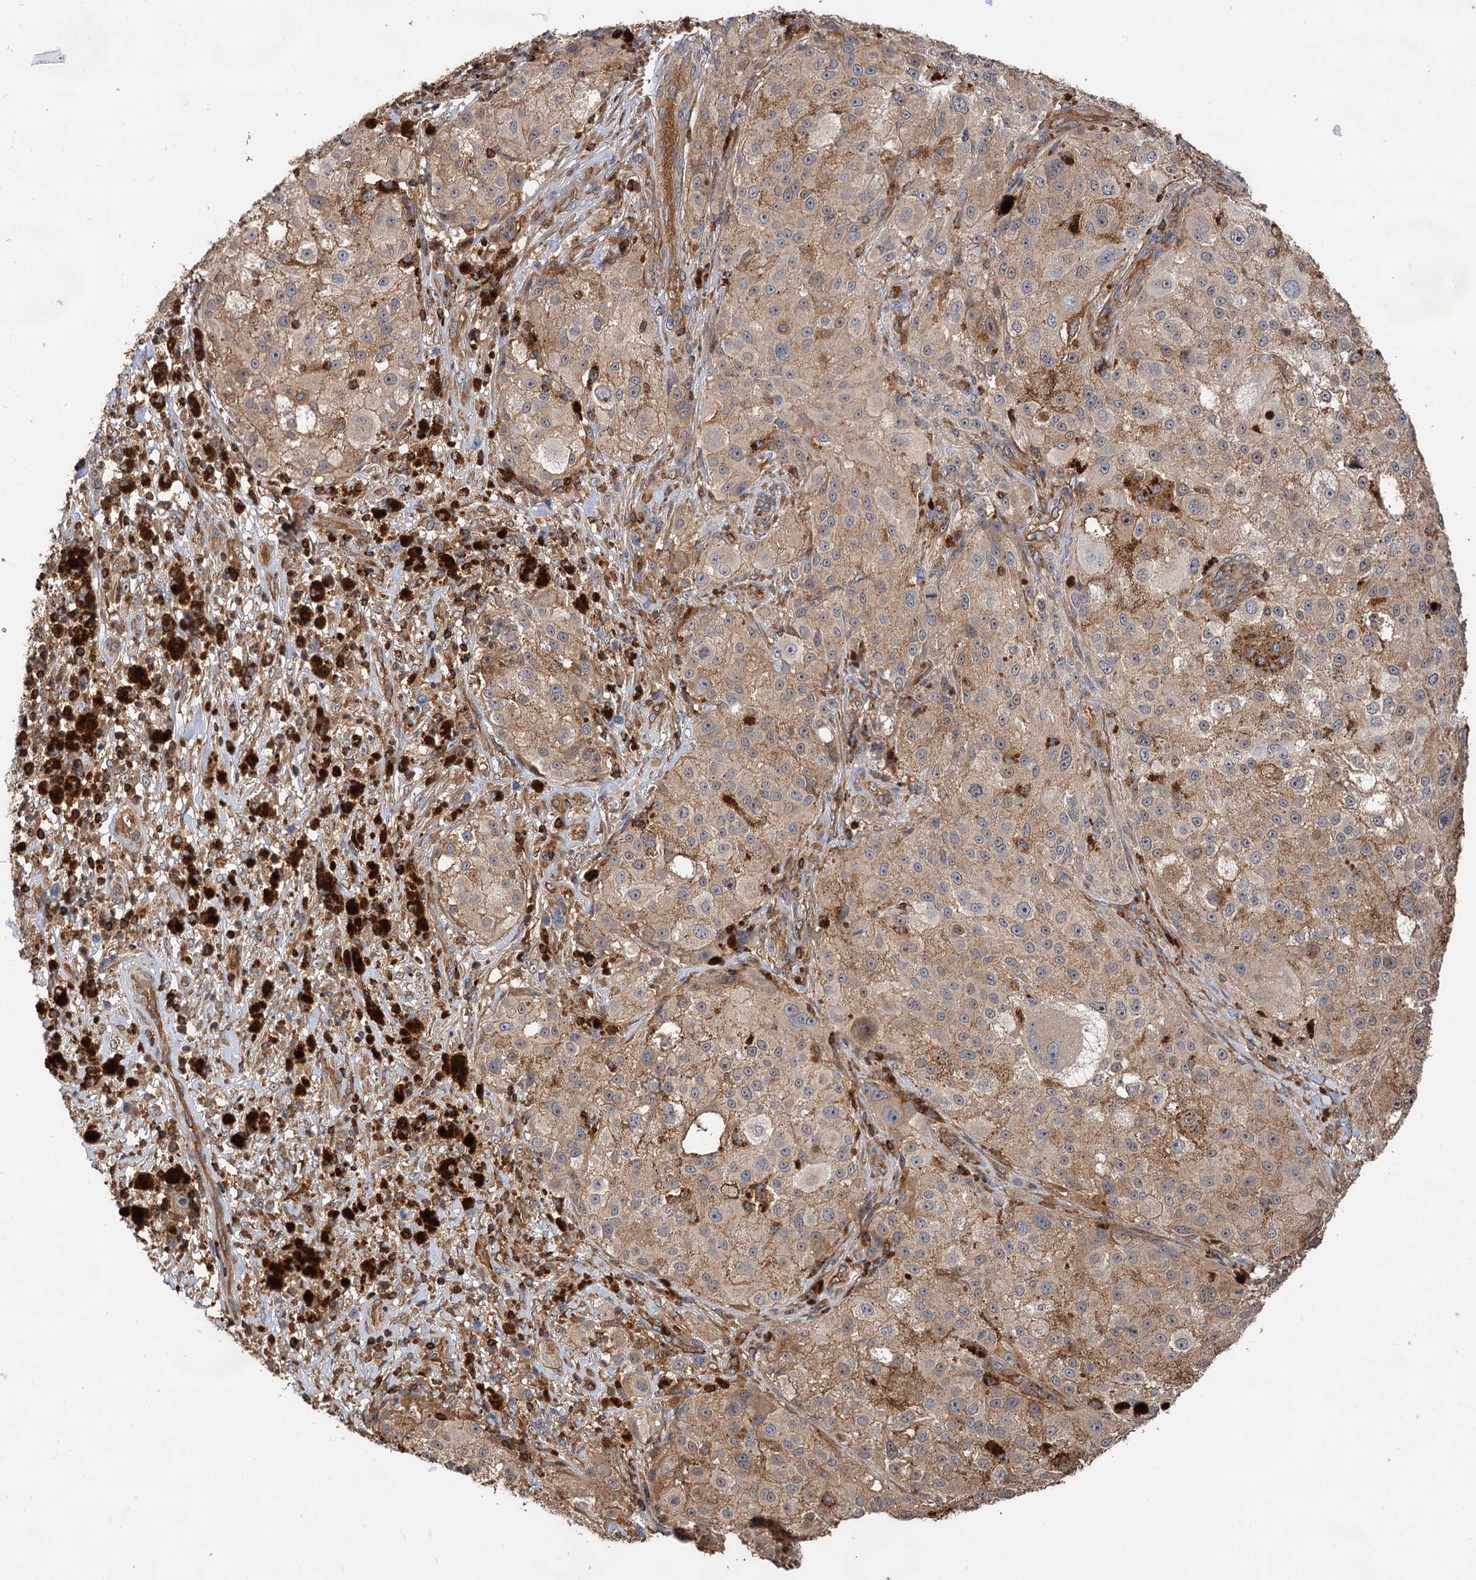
{"staining": {"intensity": "weak", "quantity": ">75%", "location": "cytoplasmic/membranous"}, "tissue": "melanoma", "cell_type": "Tumor cells", "image_type": "cancer", "snomed": [{"axis": "morphology", "description": "Necrosis, NOS"}, {"axis": "morphology", "description": "Malignant melanoma, NOS"}, {"axis": "topography", "description": "Skin"}], "caption": "Immunohistochemistry of human malignant melanoma displays low levels of weak cytoplasmic/membranous staining in approximately >75% of tumor cells. The protein is shown in brown color, while the nuclei are stained blue.", "gene": "PACS1", "patient": {"sex": "female", "age": 87}}